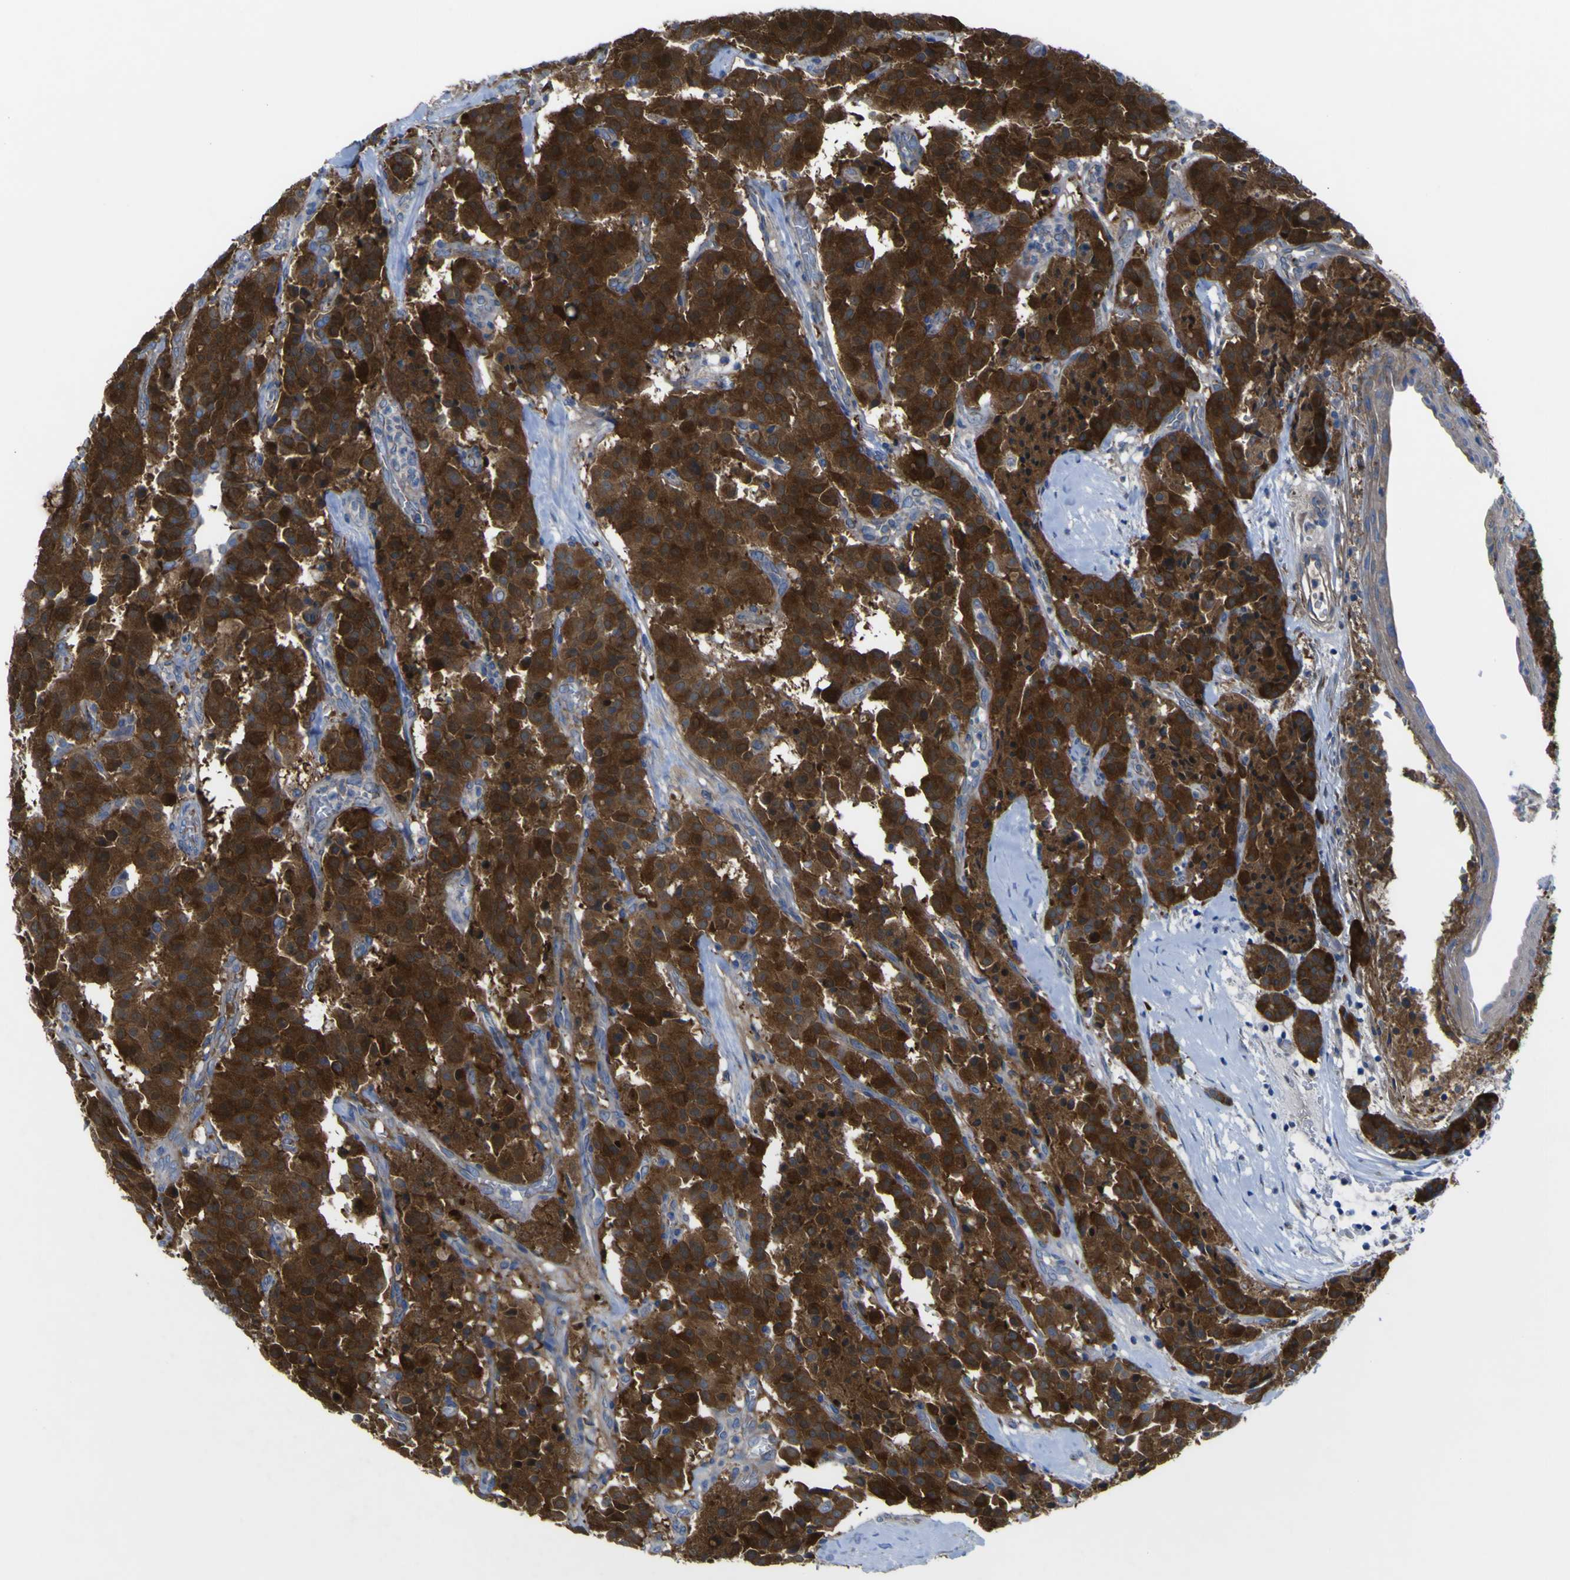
{"staining": {"intensity": "strong", "quantity": ">75%", "location": "cytoplasmic/membranous"}, "tissue": "carcinoid", "cell_type": "Tumor cells", "image_type": "cancer", "snomed": [{"axis": "morphology", "description": "Carcinoid, malignant, NOS"}, {"axis": "topography", "description": "Lung"}], "caption": "This is a photomicrograph of immunohistochemistry (IHC) staining of carcinoid (malignant), which shows strong staining in the cytoplasmic/membranous of tumor cells.", "gene": "CST3", "patient": {"sex": "male", "age": 30}}